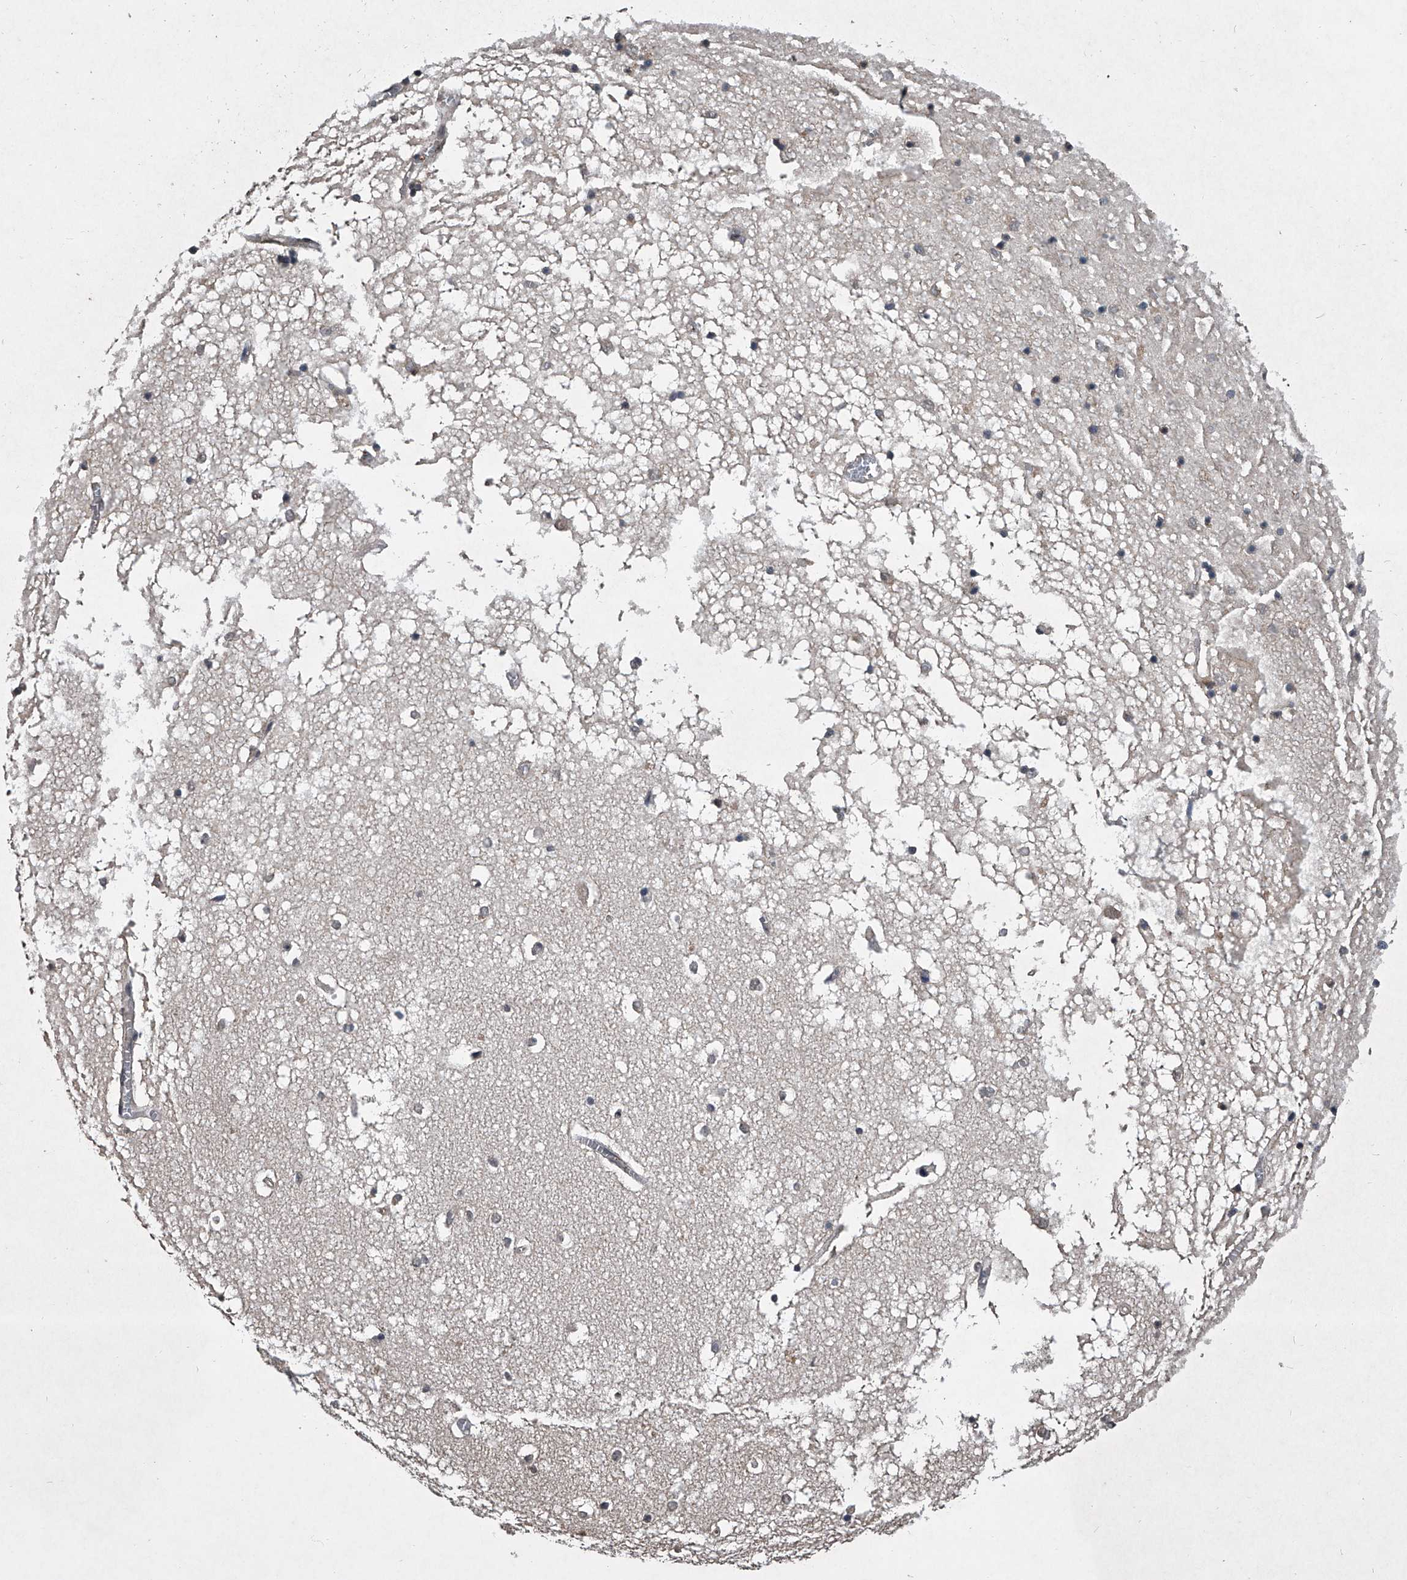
{"staining": {"intensity": "weak", "quantity": "<25%", "location": "cytoplasmic/membranous"}, "tissue": "hippocampus", "cell_type": "Glial cells", "image_type": "normal", "snomed": [{"axis": "morphology", "description": "Normal tissue, NOS"}, {"axis": "topography", "description": "Hippocampus"}], "caption": "This is a image of immunohistochemistry staining of normal hippocampus, which shows no positivity in glial cells.", "gene": "TSNAX", "patient": {"sex": "male", "age": 70}}